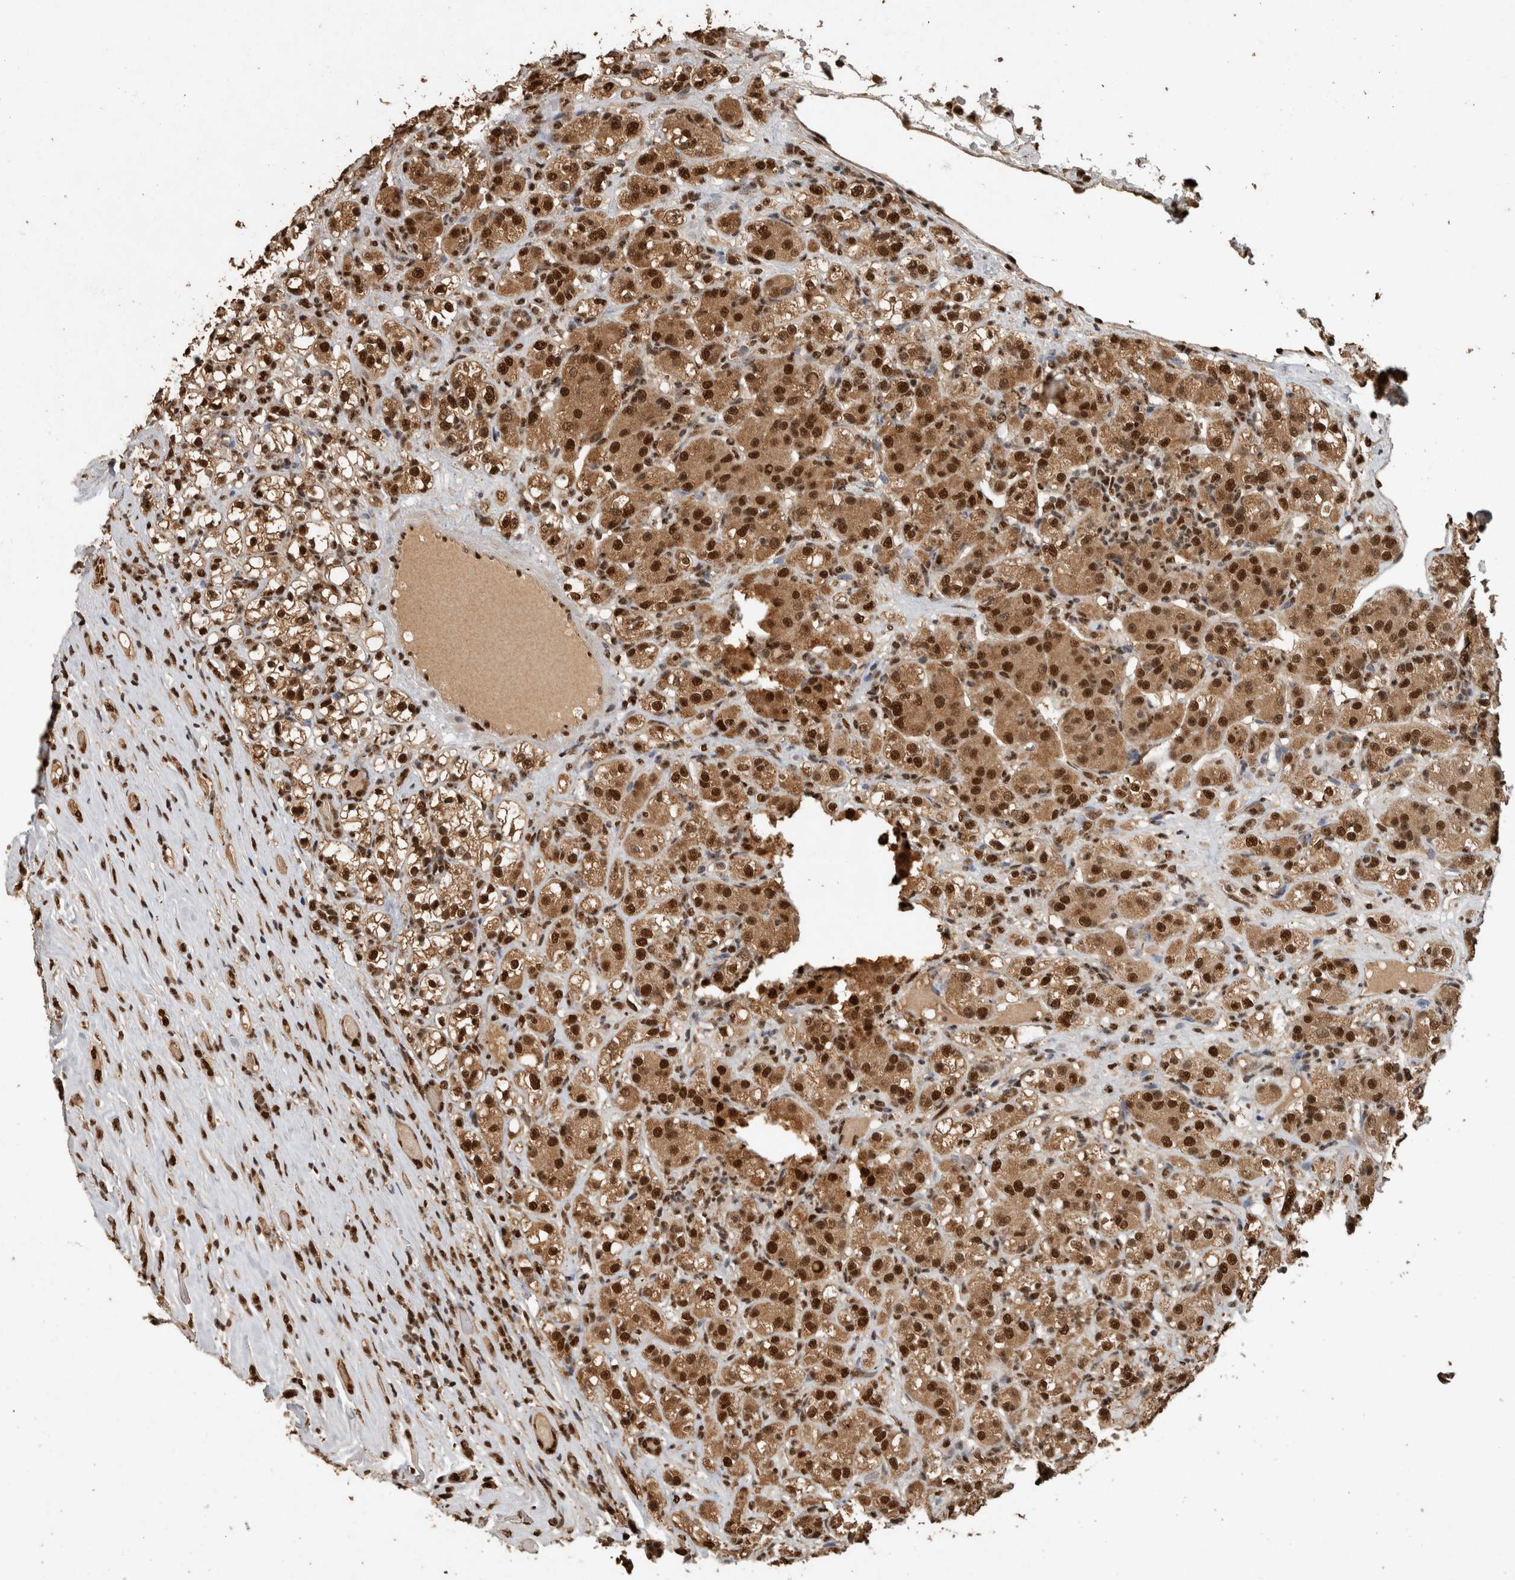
{"staining": {"intensity": "strong", "quantity": ">75%", "location": "cytoplasmic/membranous,nuclear"}, "tissue": "renal cancer", "cell_type": "Tumor cells", "image_type": "cancer", "snomed": [{"axis": "morphology", "description": "Normal tissue, NOS"}, {"axis": "morphology", "description": "Adenocarcinoma, NOS"}, {"axis": "topography", "description": "Kidney"}], "caption": "Renal cancer stained with DAB immunohistochemistry reveals high levels of strong cytoplasmic/membranous and nuclear positivity in approximately >75% of tumor cells.", "gene": "RAD50", "patient": {"sex": "male", "age": 61}}